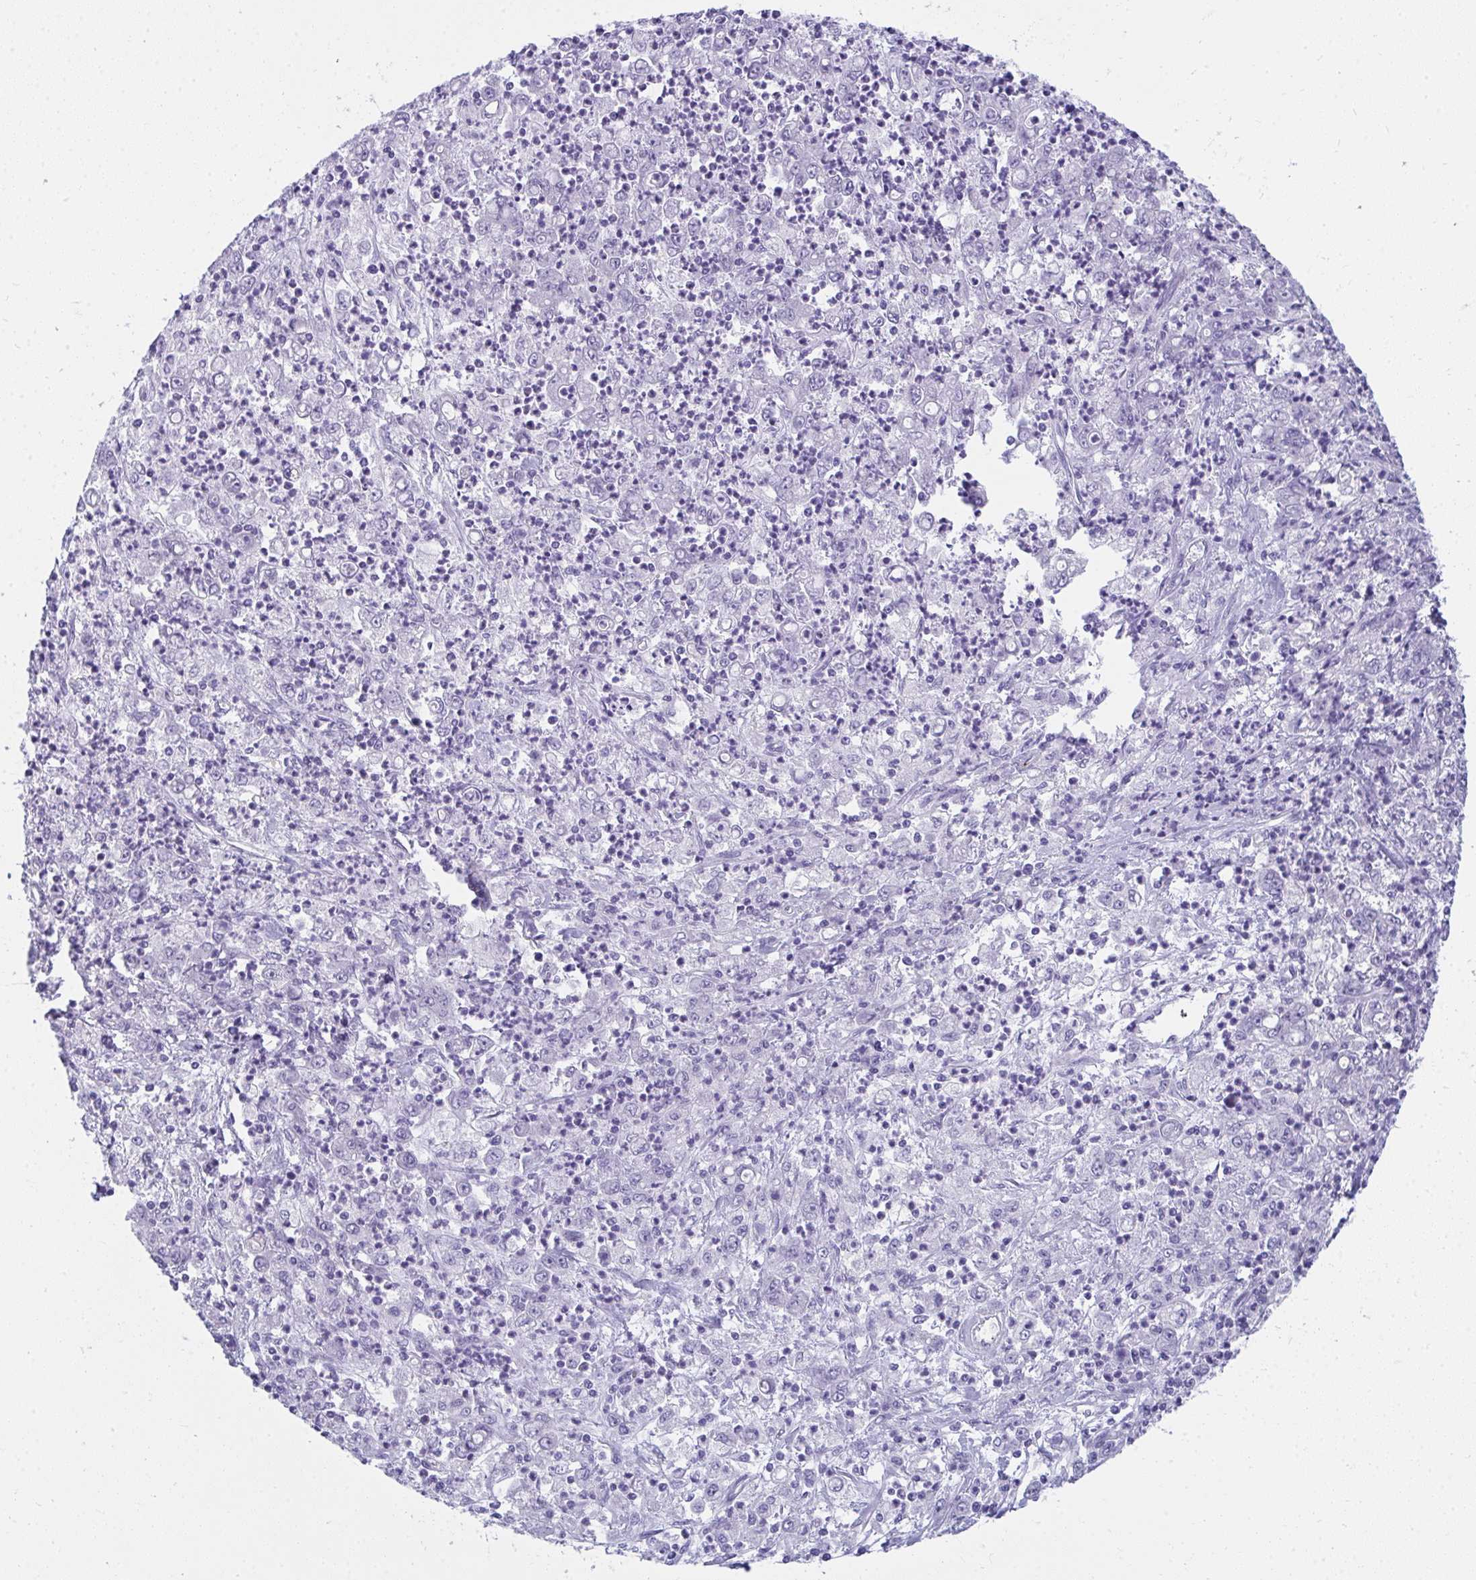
{"staining": {"intensity": "negative", "quantity": "none", "location": "none"}, "tissue": "stomach cancer", "cell_type": "Tumor cells", "image_type": "cancer", "snomed": [{"axis": "morphology", "description": "Adenocarcinoma, NOS"}, {"axis": "topography", "description": "Stomach, lower"}], "caption": "Tumor cells are negative for brown protein staining in adenocarcinoma (stomach).", "gene": "TSBP1", "patient": {"sex": "female", "age": 71}}